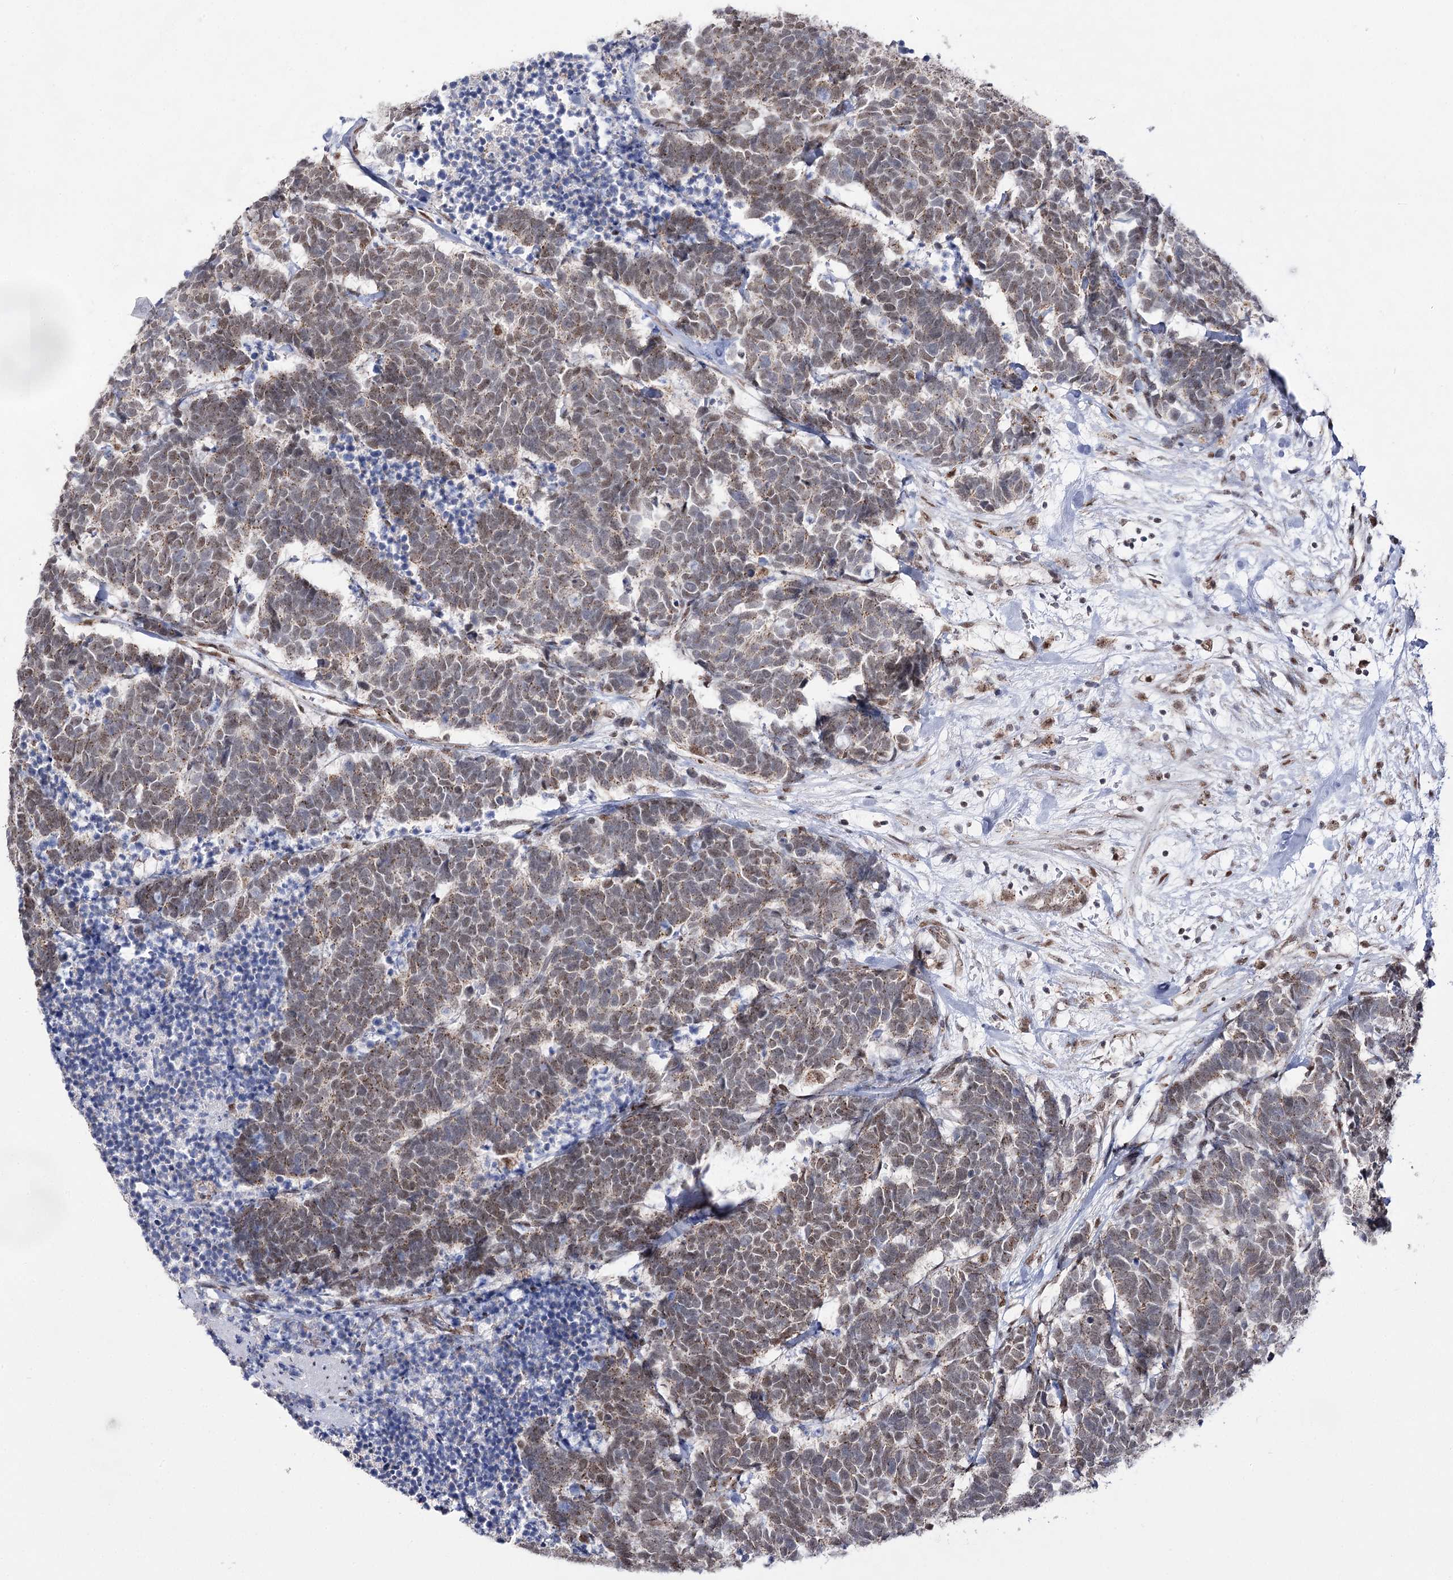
{"staining": {"intensity": "moderate", "quantity": ">75%", "location": "cytoplasmic/membranous,nuclear"}, "tissue": "carcinoid", "cell_type": "Tumor cells", "image_type": "cancer", "snomed": [{"axis": "morphology", "description": "Carcinoma, NOS"}, {"axis": "morphology", "description": "Carcinoid, malignant, NOS"}, {"axis": "topography", "description": "Urinary bladder"}], "caption": "There is medium levels of moderate cytoplasmic/membranous and nuclear expression in tumor cells of carcinoid, as demonstrated by immunohistochemical staining (brown color).", "gene": "VGLL4", "patient": {"sex": "male", "age": 57}}